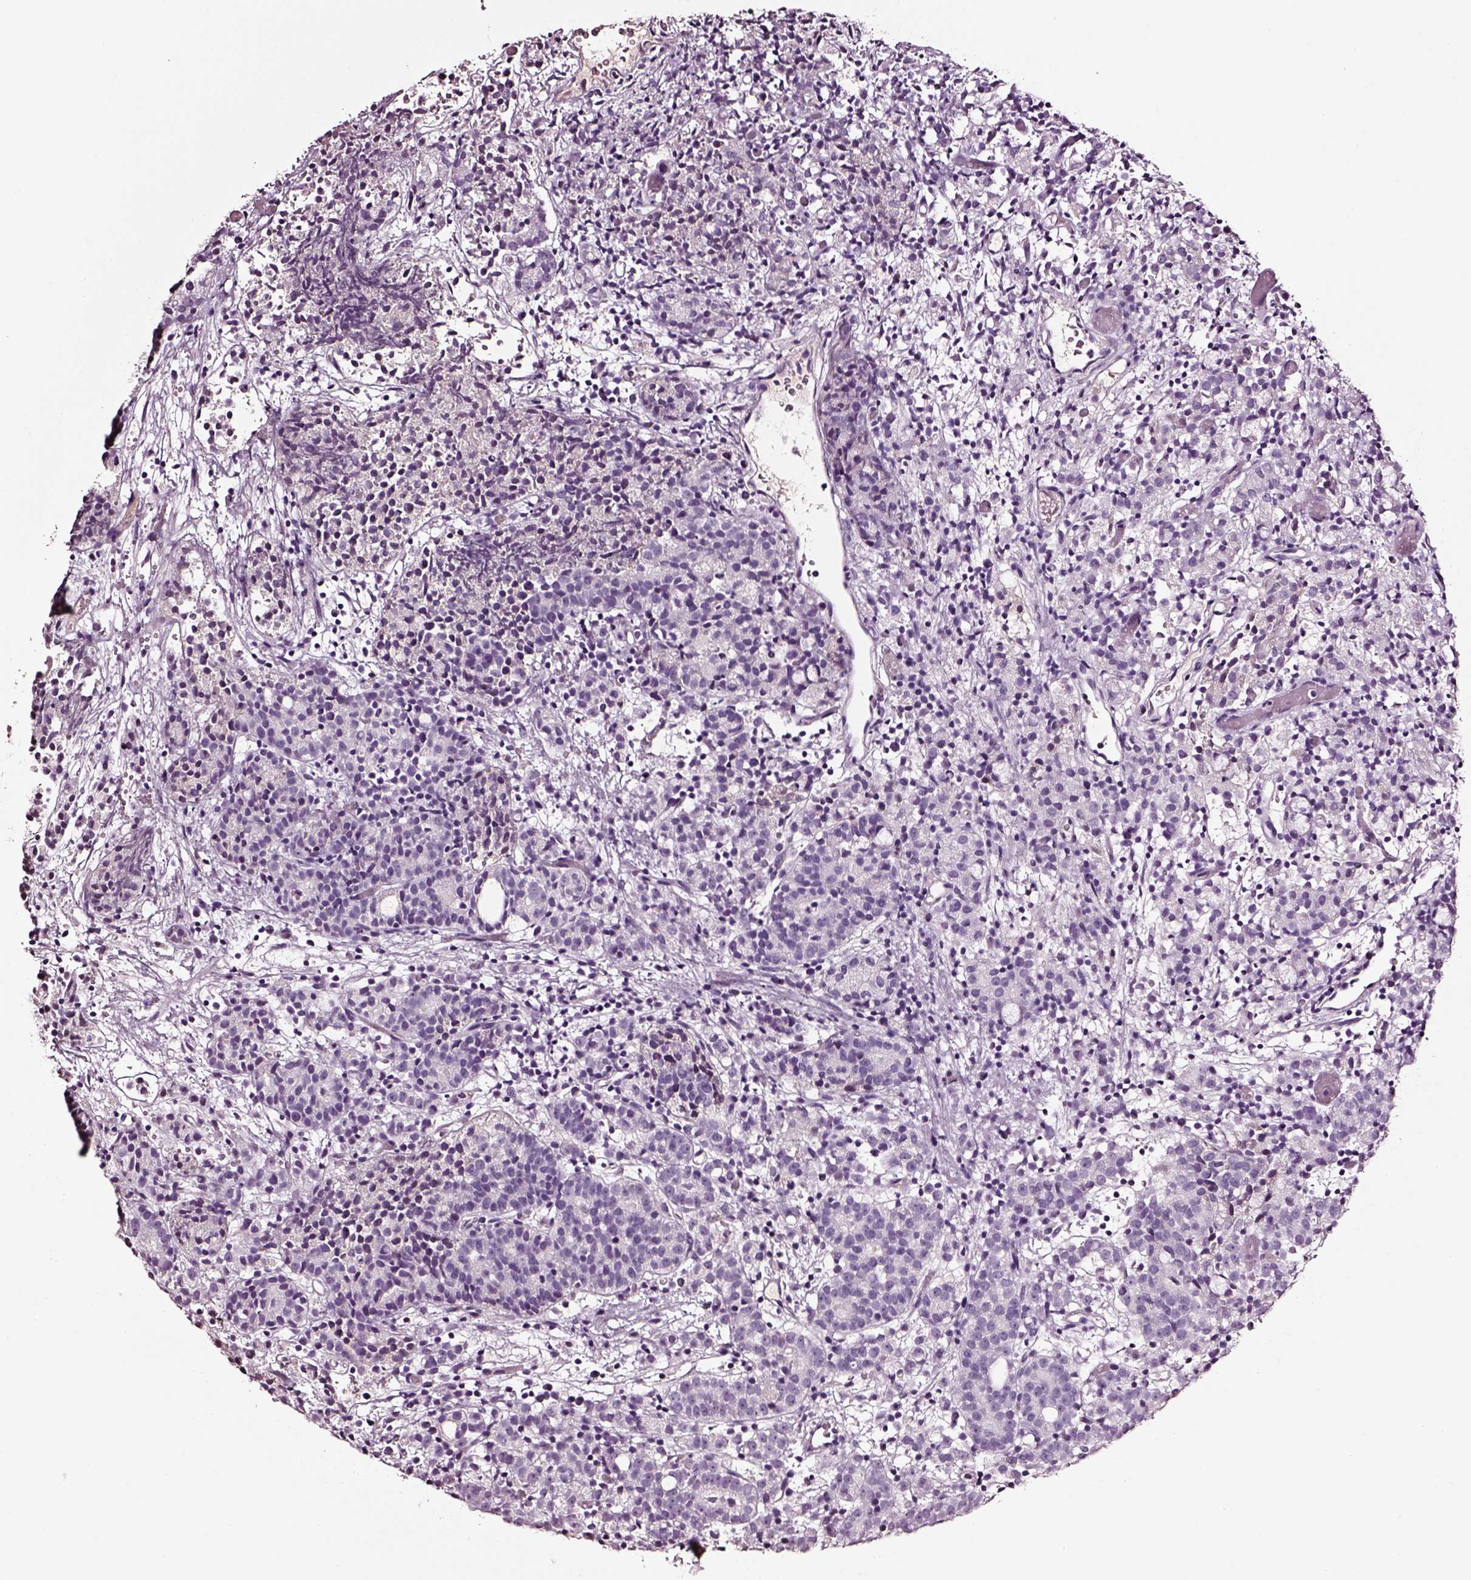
{"staining": {"intensity": "negative", "quantity": "none", "location": "none"}, "tissue": "prostate cancer", "cell_type": "Tumor cells", "image_type": "cancer", "snomed": [{"axis": "morphology", "description": "Adenocarcinoma, High grade"}, {"axis": "topography", "description": "Prostate"}], "caption": "Immunohistochemical staining of prostate adenocarcinoma (high-grade) reveals no significant expression in tumor cells.", "gene": "SMIM17", "patient": {"sex": "male", "age": 53}}